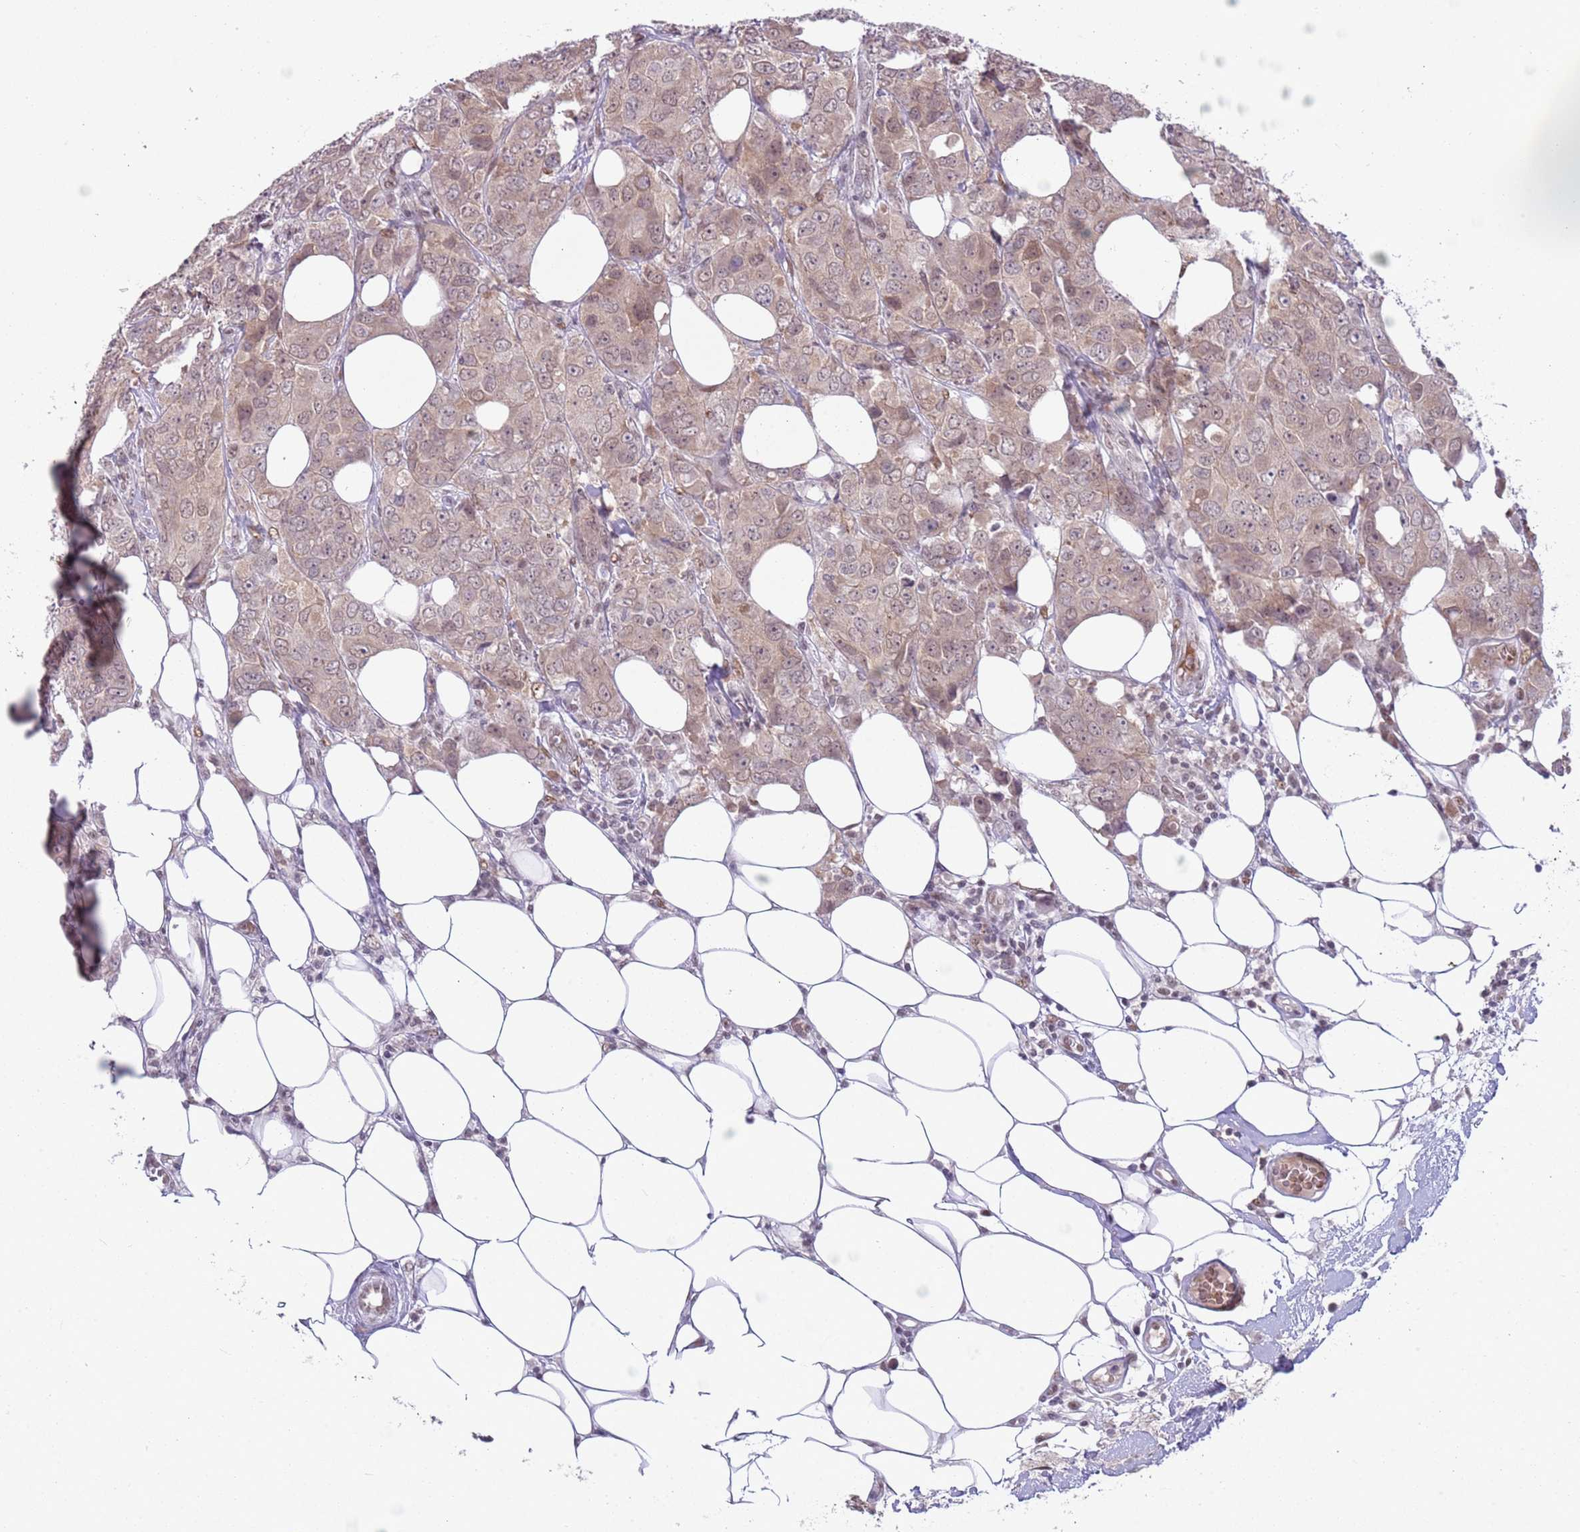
{"staining": {"intensity": "weak", "quantity": ">75%", "location": "cytoplasmic/membranous"}, "tissue": "breast cancer", "cell_type": "Tumor cells", "image_type": "cancer", "snomed": [{"axis": "morphology", "description": "Duct carcinoma"}, {"axis": "topography", "description": "Breast"}], "caption": "A brown stain shows weak cytoplasmic/membranous positivity of a protein in human intraductal carcinoma (breast) tumor cells. Using DAB (3,3'-diaminobenzidine) (brown) and hematoxylin (blue) stains, captured at high magnification using brightfield microscopy.", "gene": "TM2D1", "patient": {"sex": "female", "age": 43}}